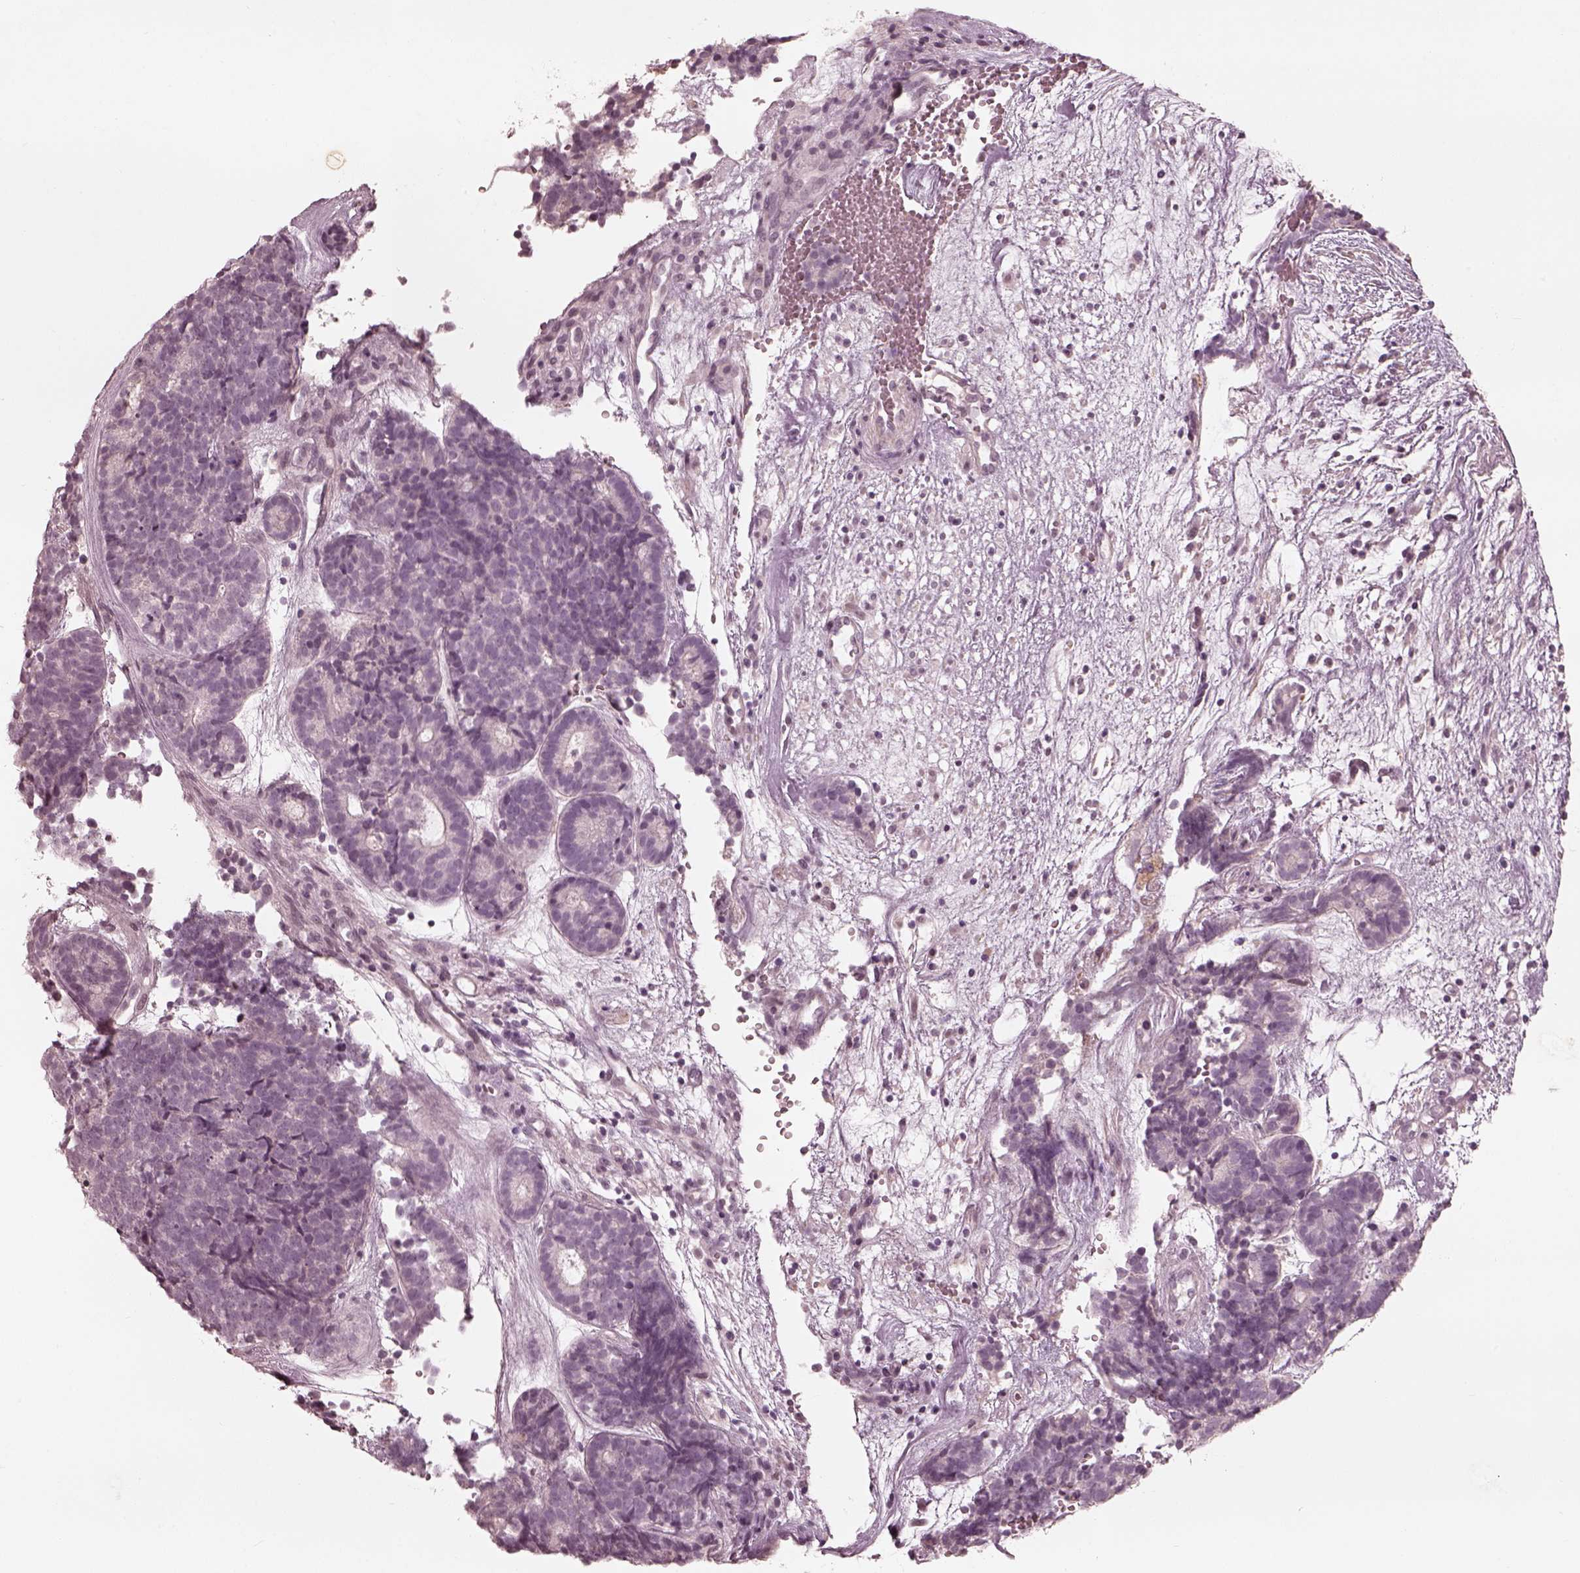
{"staining": {"intensity": "negative", "quantity": "none", "location": "none"}, "tissue": "head and neck cancer", "cell_type": "Tumor cells", "image_type": "cancer", "snomed": [{"axis": "morphology", "description": "Adenocarcinoma, NOS"}, {"axis": "topography", "description": "Head-Neck"}], "caption": "The image demonstrates no staining of tumor cells in head and neck adenocarcinoma.", "gene": "ADRB3", "patient": {"sex": "female", "age": 81}}